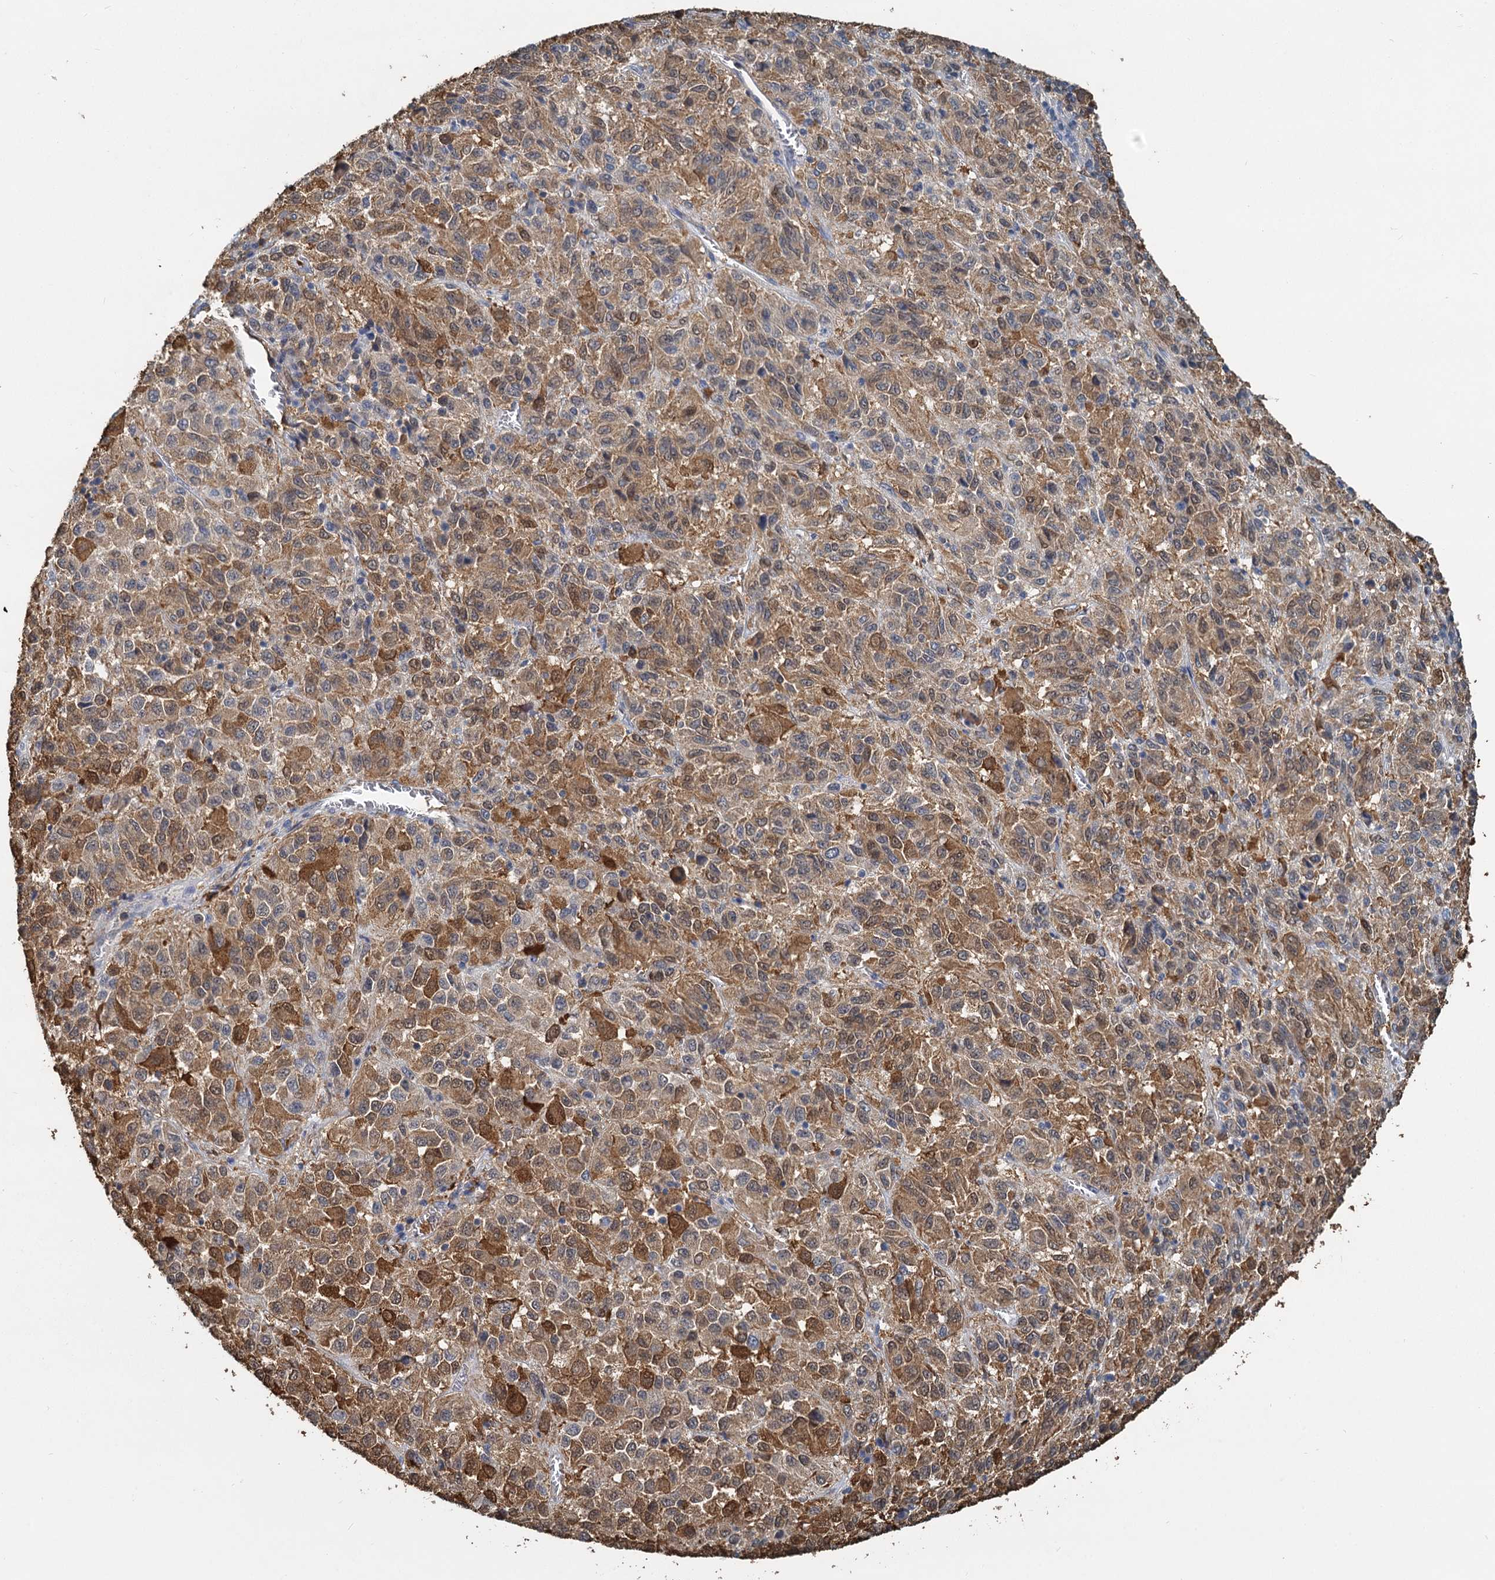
{"staining": {"intensity": "moderate", "quantity": ">75%", "location": "cytoplasmic/membranous,nuclear"}, "tissue": "melanoma", "cell_type": "Tumor cells", "image_type": "cancer", "snomed": [{"axis": "morphology", "description": "Malignant melanoma, Metastatic site"}, {"axis": "topography", "description": "Lung"}], "caption": "Malignant melanoma (metastatic site) stained with DAB immunohistochemistry reveals medium levels of moderate cytoplasmic/membranous and nuclear positivity in approximately >75% of tumor cells. The staining is performed using DAB (3,3'-diaminobenzidine) brown chromogen to label protein expression. The nuclei are counter-stained blue using hematoxylin.", "gene": "S100A6", "patient": {"sex": "male", "age": 64}}